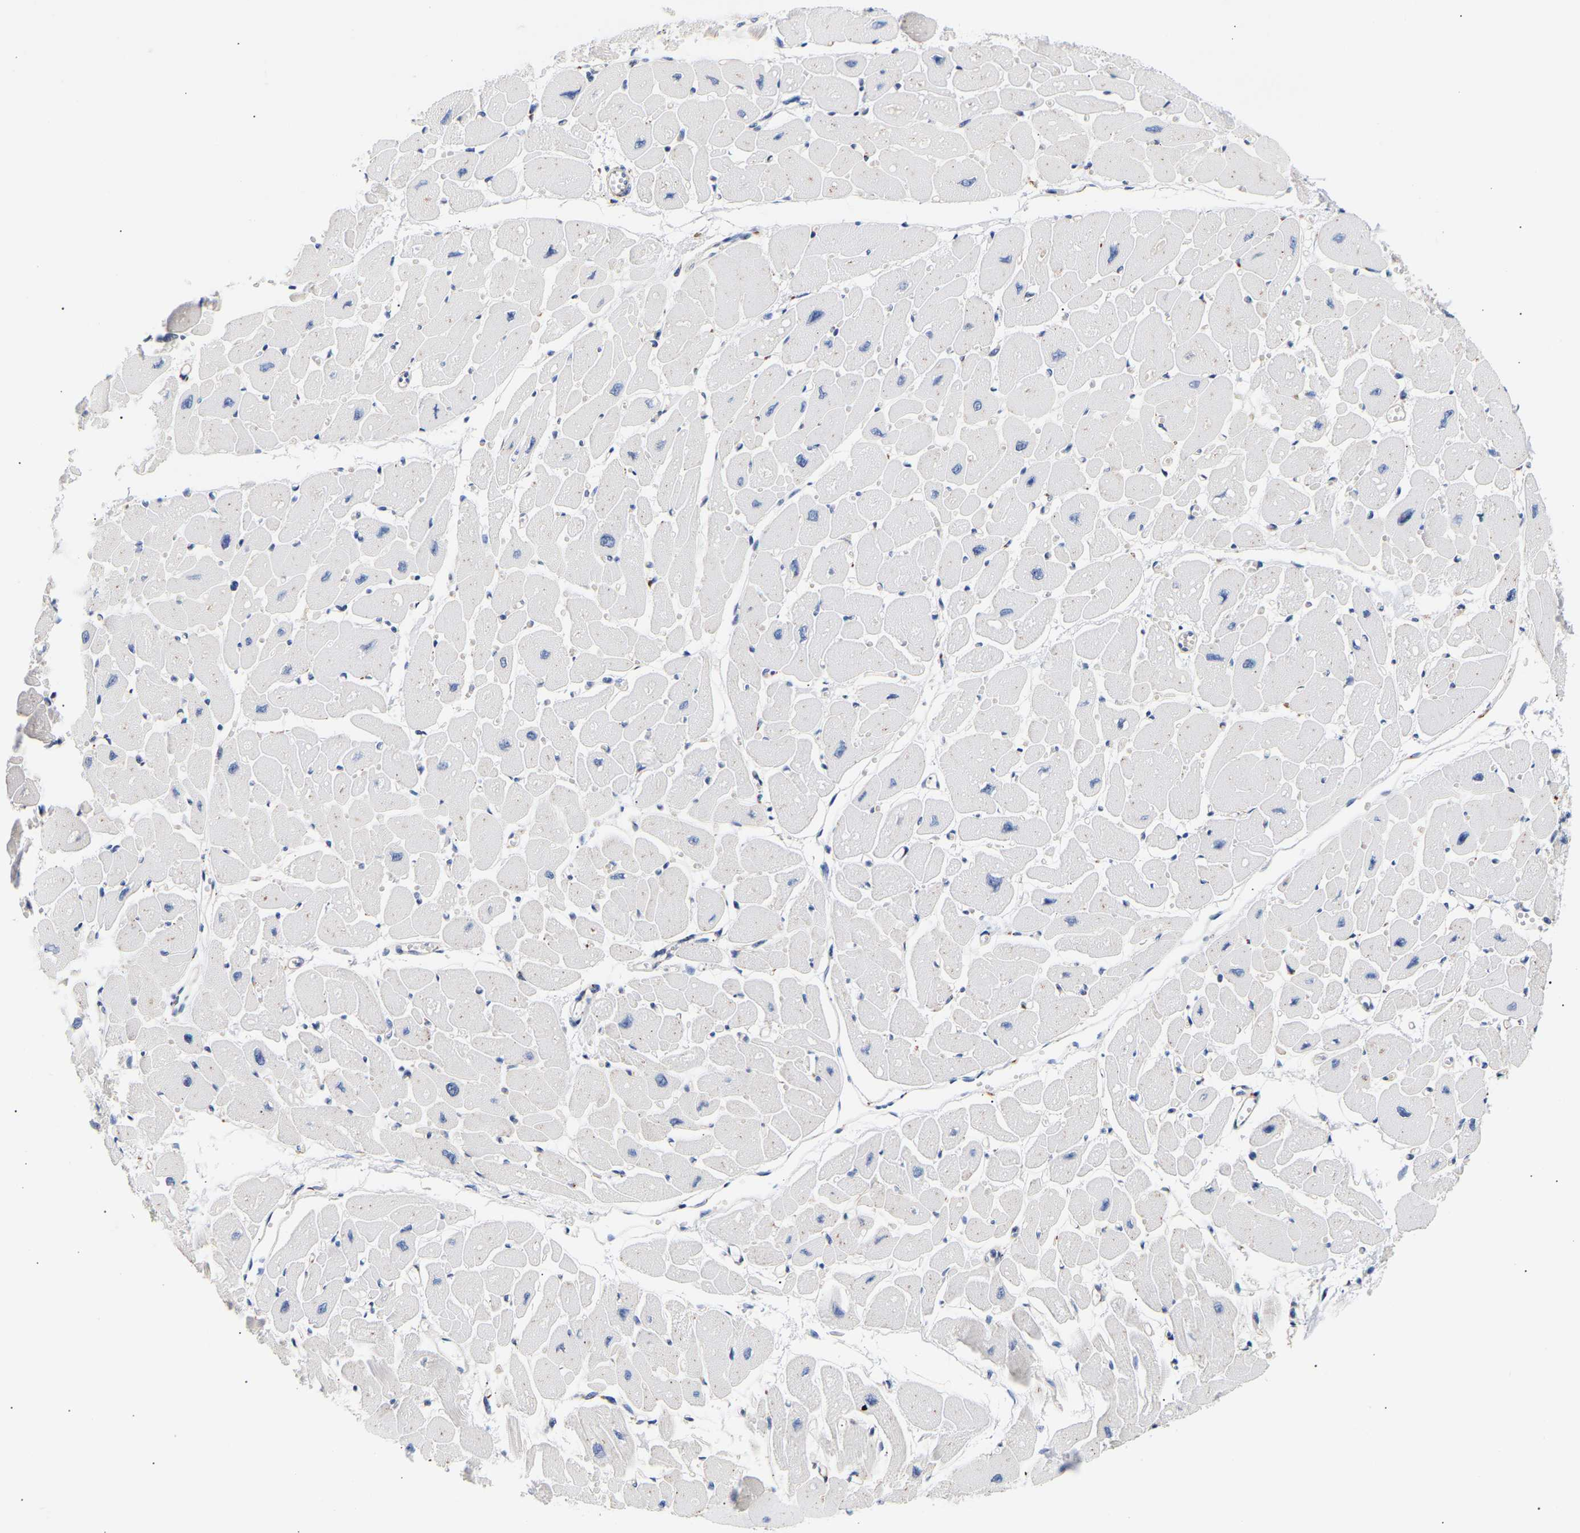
{"staining": {"intensity": "negative", "quantity": "none", "location": "none"}, "tissue": "heart muscle", "cell_type": "Cardiomyocytes", "image_type": "normal", "snomed": [{"axis": "morphology", "description": "Normal tissue, NOS"}, {"axis": "topography", "description": "Heart"}], "caption": "Photomicrograph shows no protein expression in cardiomyocytes of normal heart muscle.", "gene": "IGFBP7", "patient": {"sex": "female", "age": 54}}